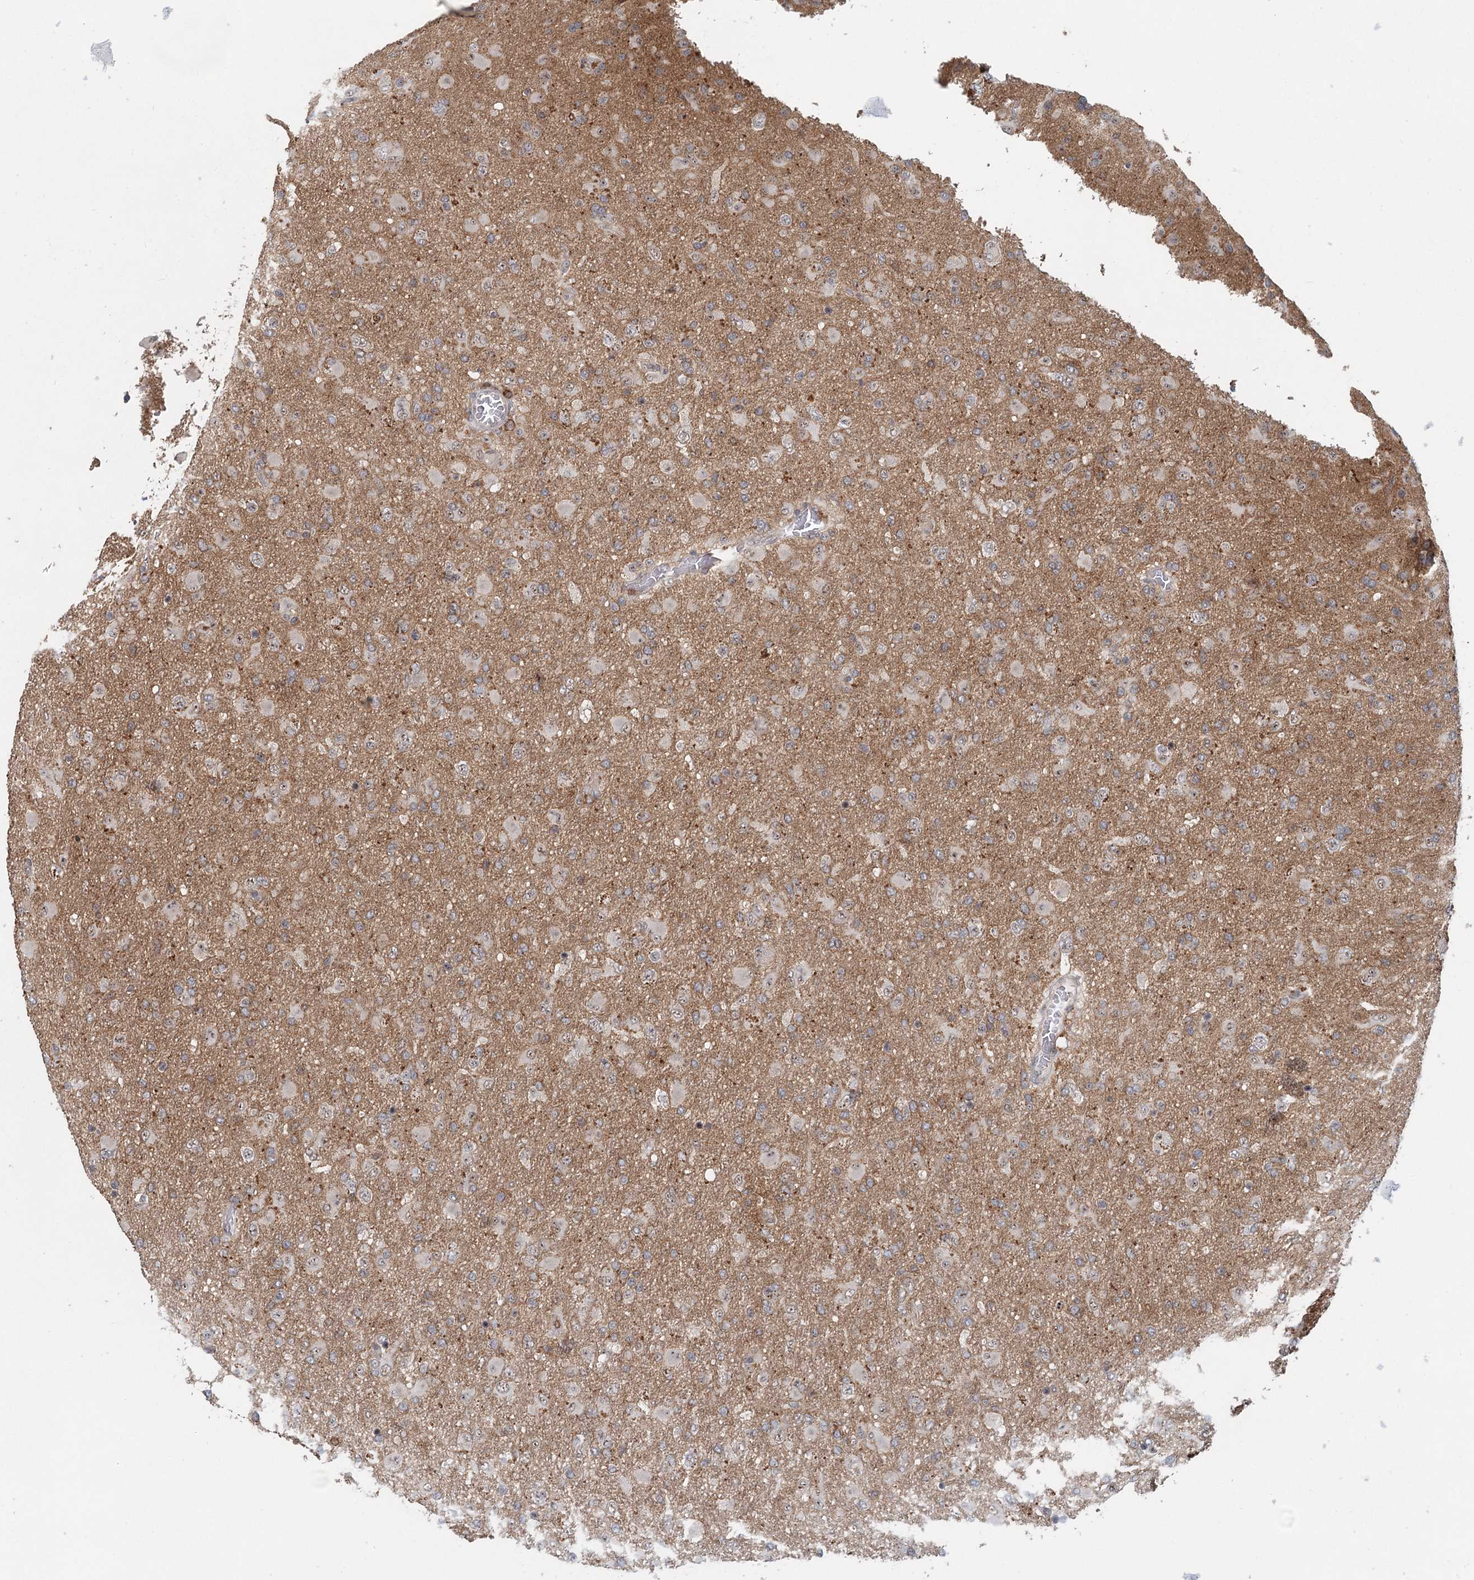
{"staining": {"intensity": "weak", "quantity": "<25%", "location": "nuclear"}, "tissue": "glioma", "cell_type": "Tumor cells", "image_type": "cancer", "snomed": [{"axis": "morphology", "description": "Glioma, malignant, Low grade"}, {"axis": "topography", "description": "Brain"}], "caption": "High power microscopy image of an immunohistochemistry micrograph of malignant low-grade glioma, revealing no significant staining in tumor cells. Brightfield microscopy of immunohistochemistry stained with DAB (brown) and hematoxylin (blue), captured at high magnification.", "gene": "CDC42SE2", "patient": {"sex": "male", "age": 65}}